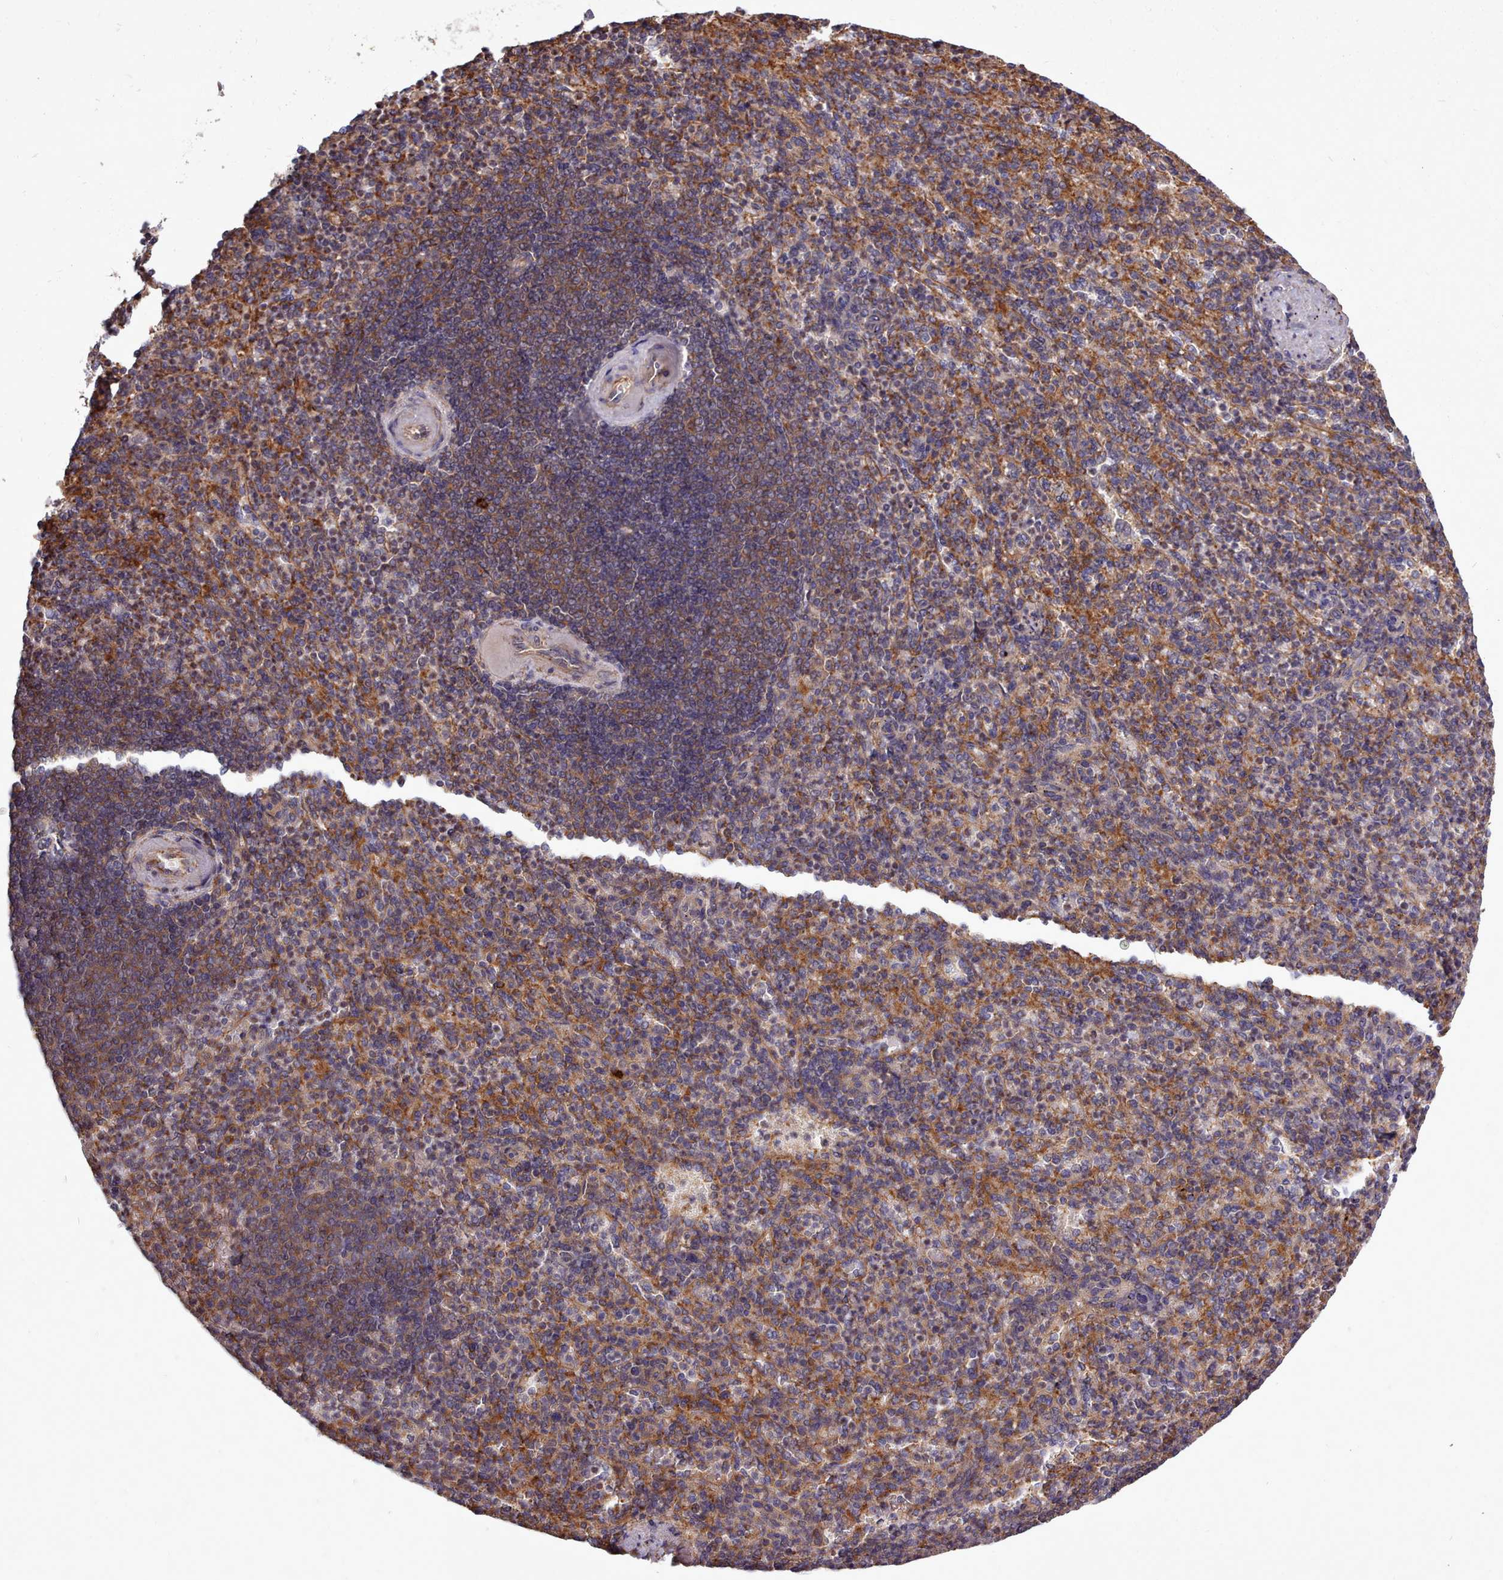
{"staining": {"intensity": "moderate", "quantity": "<25%", "location": "cytoplasmic/membranous"}, "tissue": "spleen", "cell_type": "Cells in red pulp", "image_type": "normal", "snomed": [{"axis": "morphology", "description": "Normal tissue, NOS"}, {"axis": "topography", "description": "Spleen"}], "caption": "Immunohistochemical staining of normal spleen shows moderate cytoplasmic/membranous protein positivity in about <25% of cells in red pulp.", "gene": "STUB1", "patient": {"sex": "female", "age": 74}}